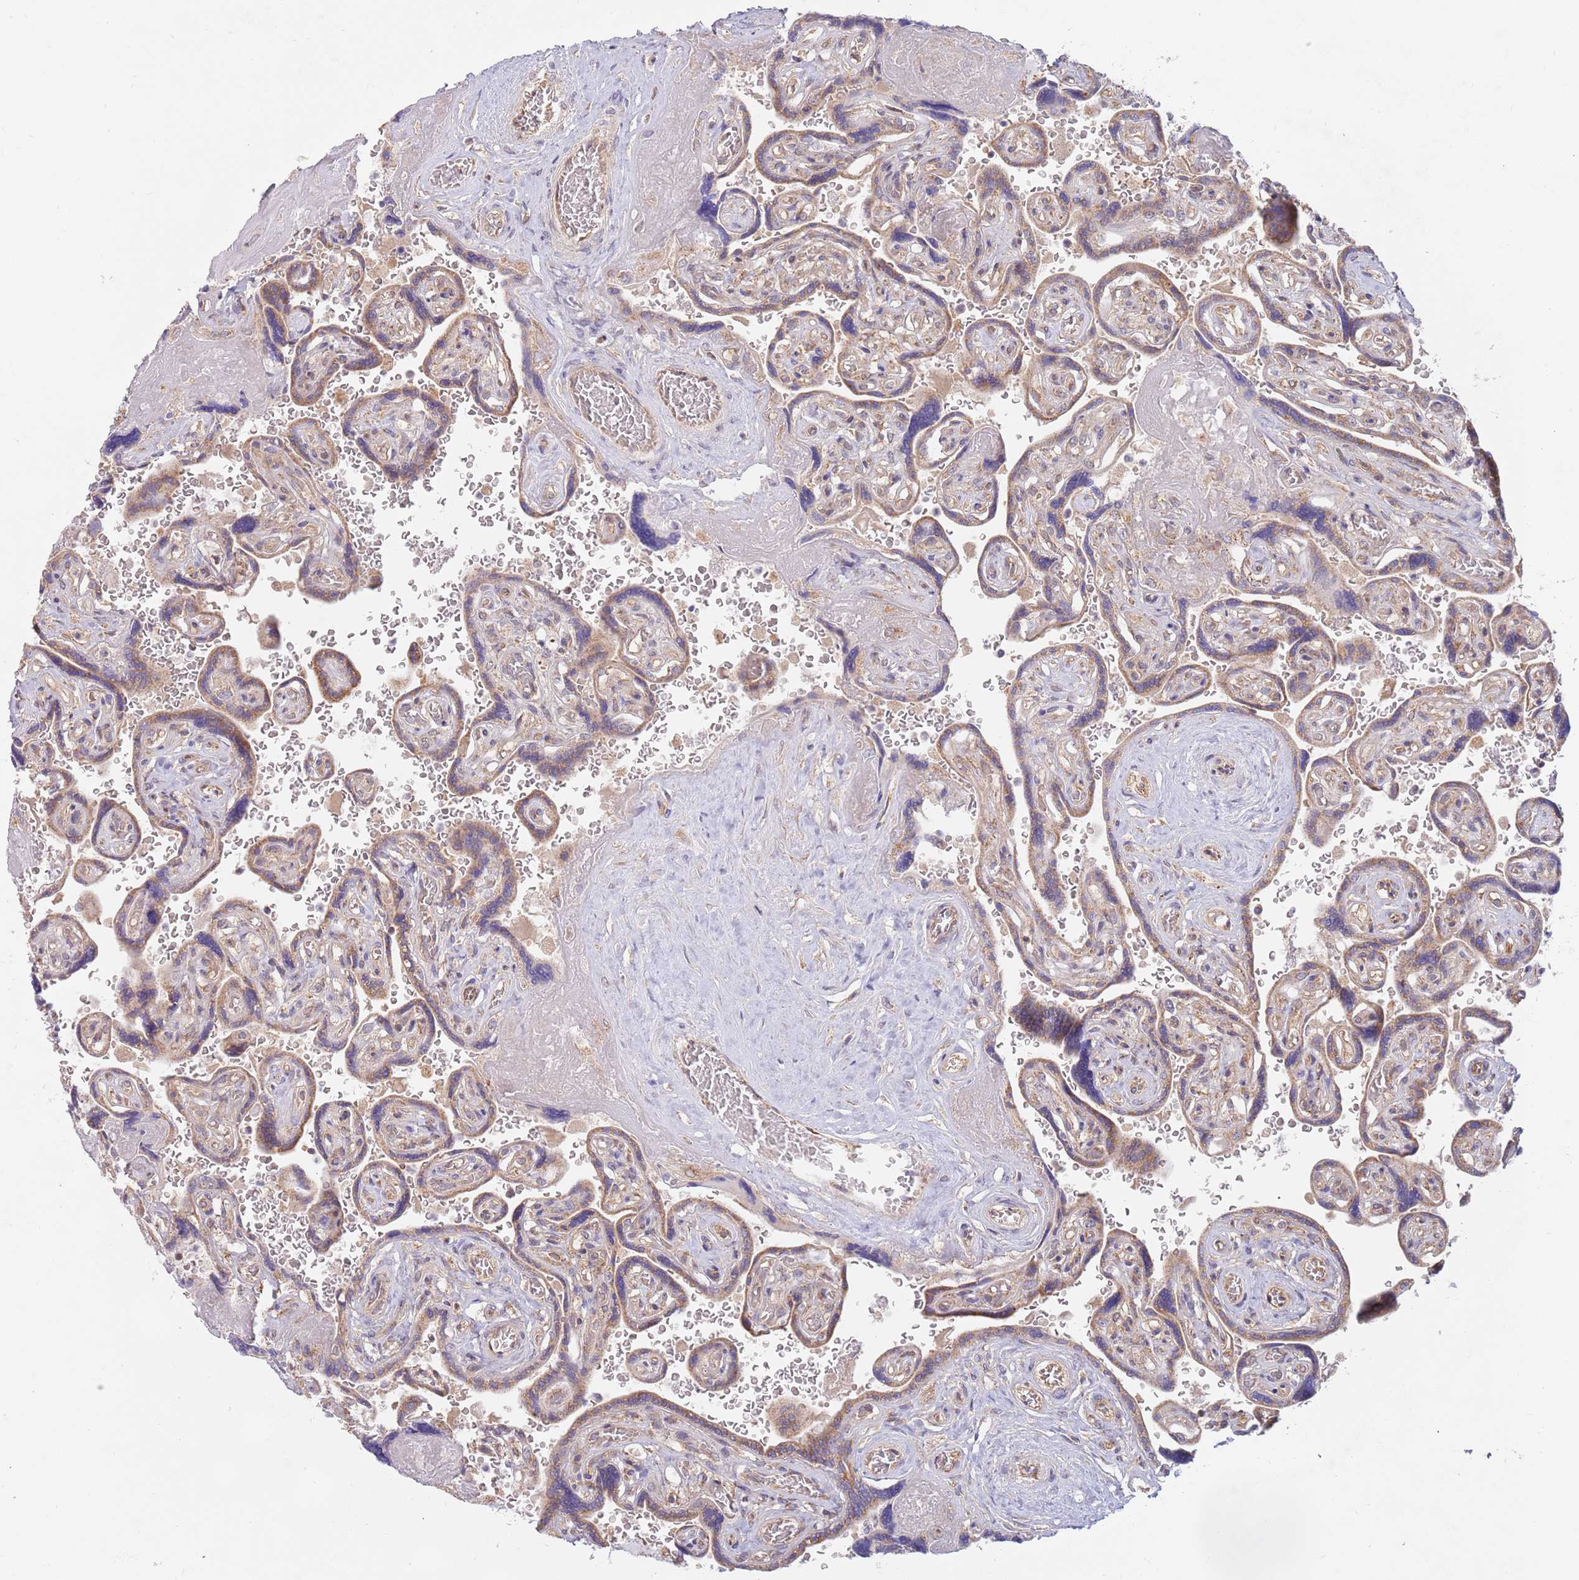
{"staining": {"intensity": "moderate", "quantity": "25%-75%", "location": "cytoplasmic/membranous"}, "tissue": "placenta", "cell_type": "Decidual cells", "image_type": "normal", "snomed": [{"axis": "morphology", "description": "Normal tissue, NOS"}, {"axis": "topography", "description": "Placenta"}], "caption": "A histopathology image of placenta stained for a protein displays moderate cytoplasmic/membranous brown staining in decidual cells.", "gene": "GUK1", "patient": {"sex": "female", "age": 32}}